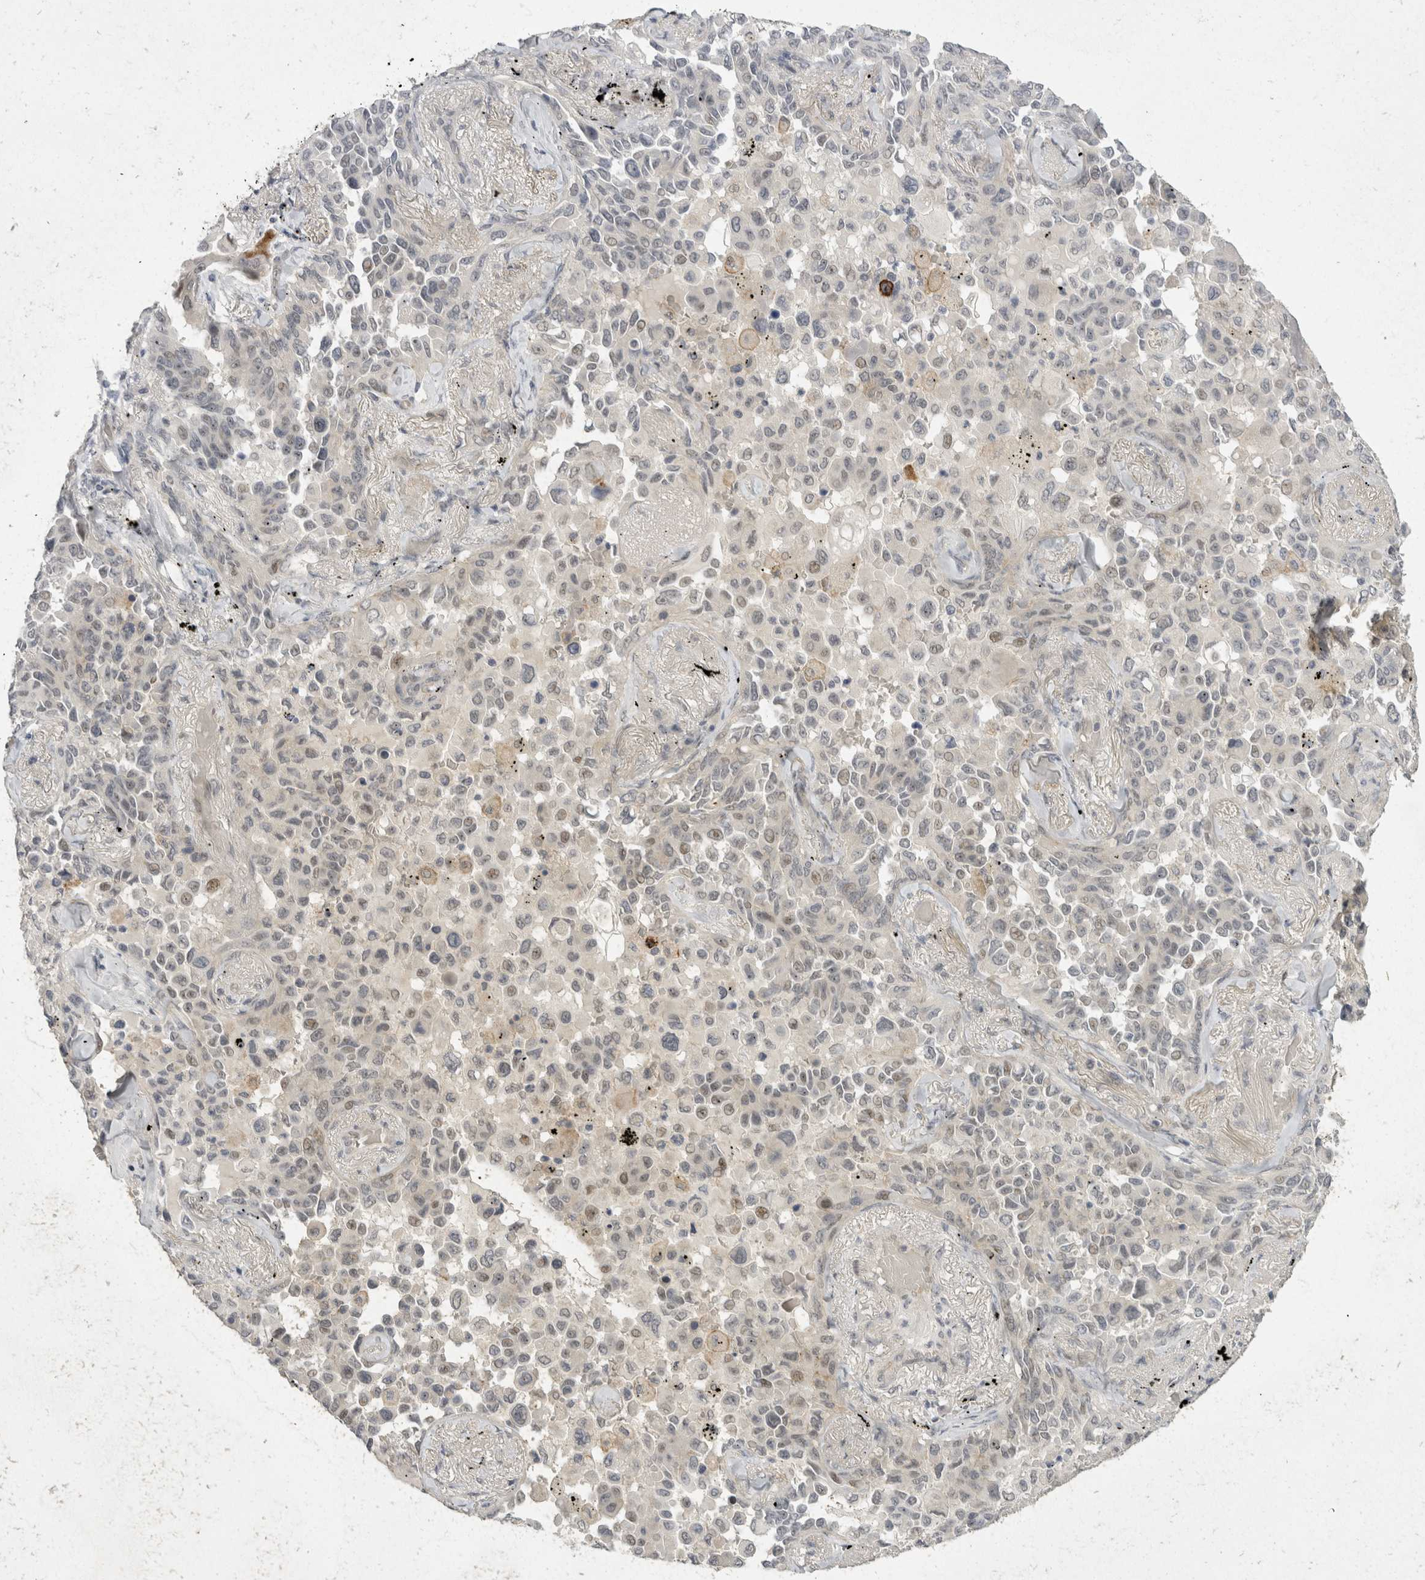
{"staining": {"intensity": "negative", "quantity": "none", "location": "none"}, "tissue": "lung cancer", "cell_type": "Tumor cells", "image_type": "cancer", "snomed": [{"axis": "morphology", "description": "Adenocarcinoma, NOS"}, {"axis": "topography", "description": "Lung"}], "caption": "This photomicrograph is of lung cancer stained with immunohistochemistry to label a protein in brown with the nuclei are counter-stained blue. There is no expression in tumor cells.", "gene": "TOM1L2", "patient": {"sex": "female", "age": 67}}